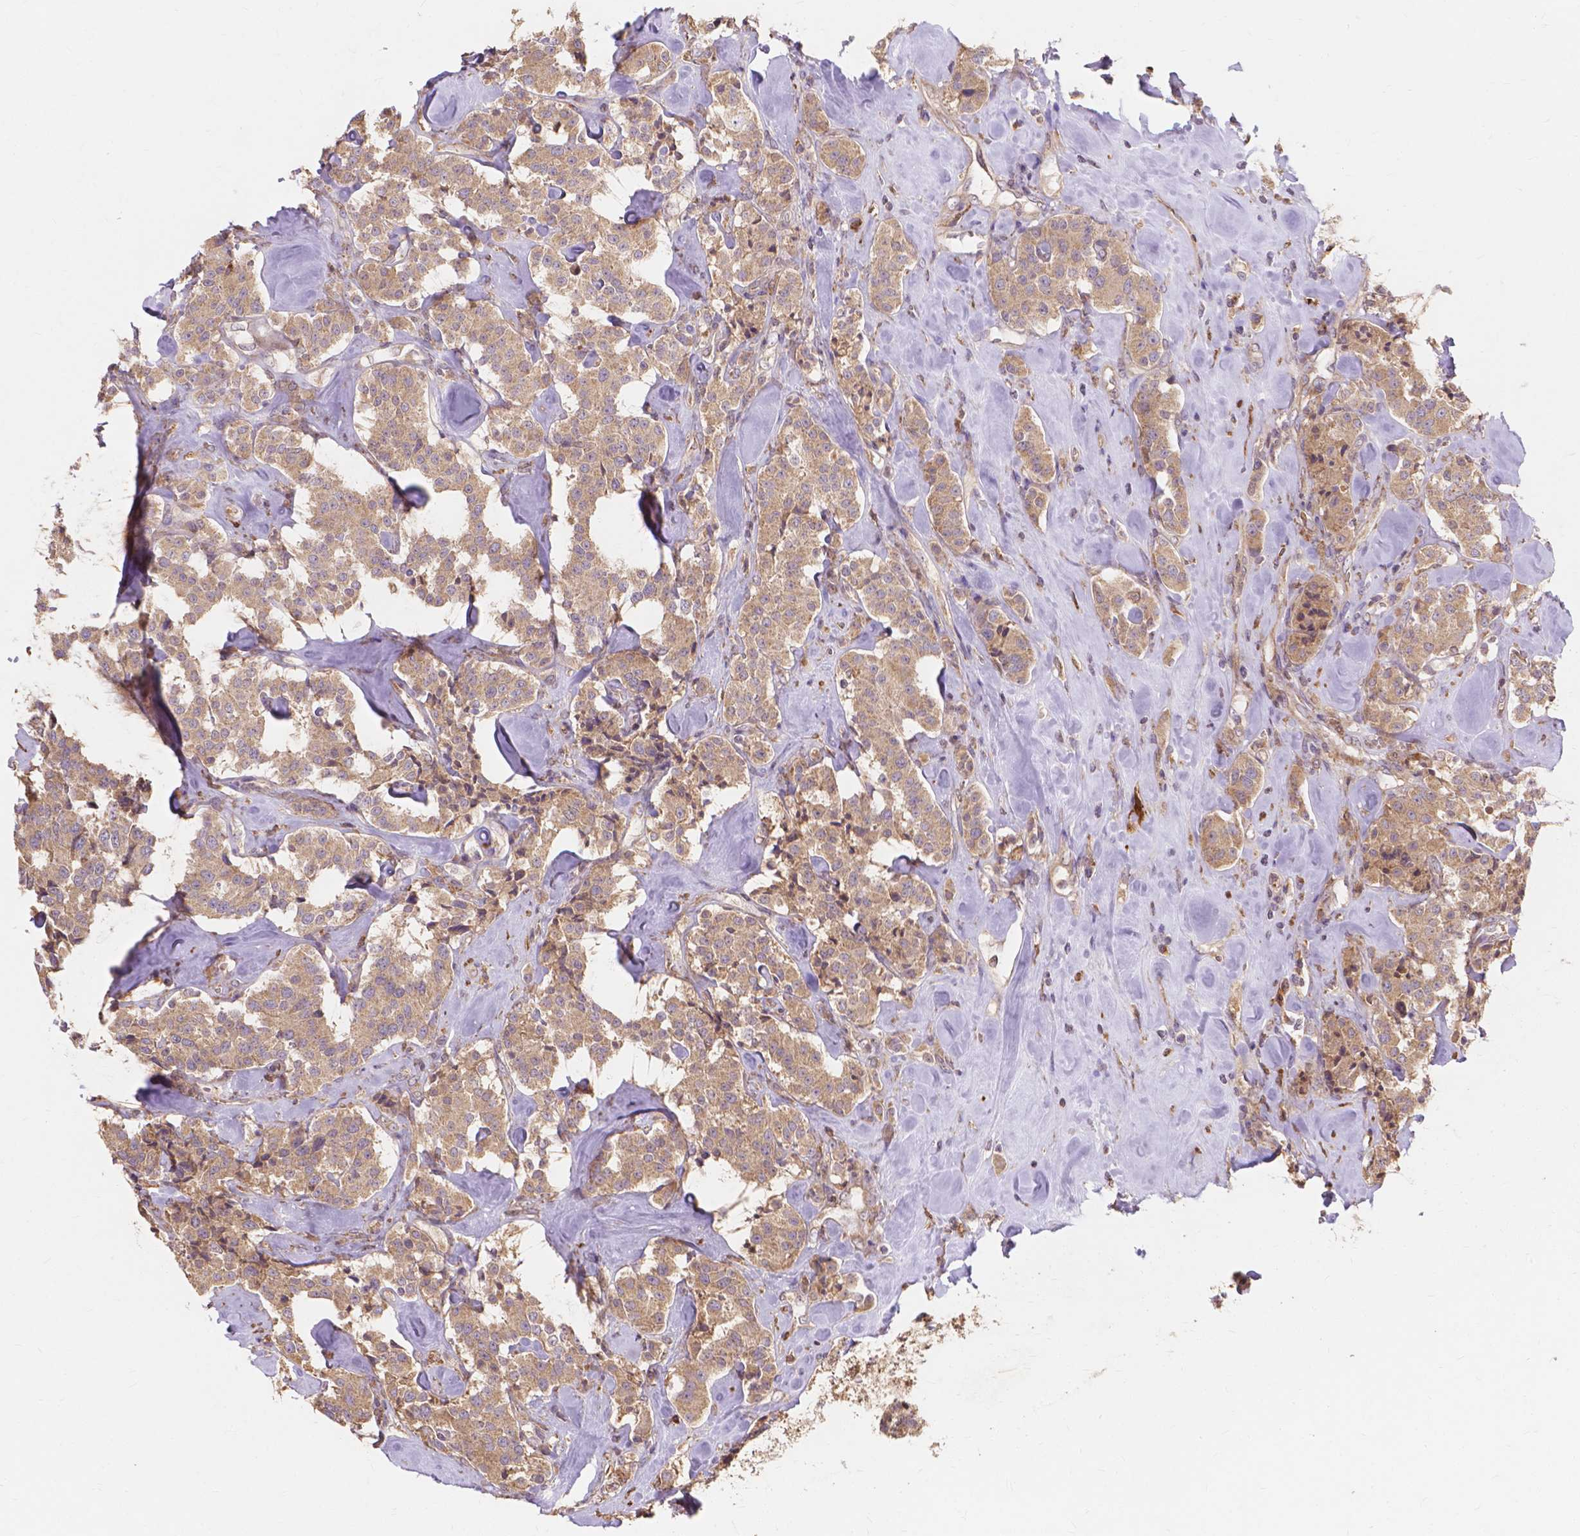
{"staining": {"intensity": "weak", "quantity": ">75%", "location": "cytoplasmic/membranous"}, "tissue": "carcinoid", "cell_type": "Tumor cells", "image_type": "cancer", "snomed": [{"axis": "morphology", "description": "Carcinoid, malignant, NOS"}, {"axis": "topography", "description": "Pancreas"}], "caption": "Protein expression analysis of carcinoid shows weak cytoplasmic/membranous positivity in approximately >75% of tumor cells.", "gene": "TAB2", "patient": {"sex": "male", "age": 41}}